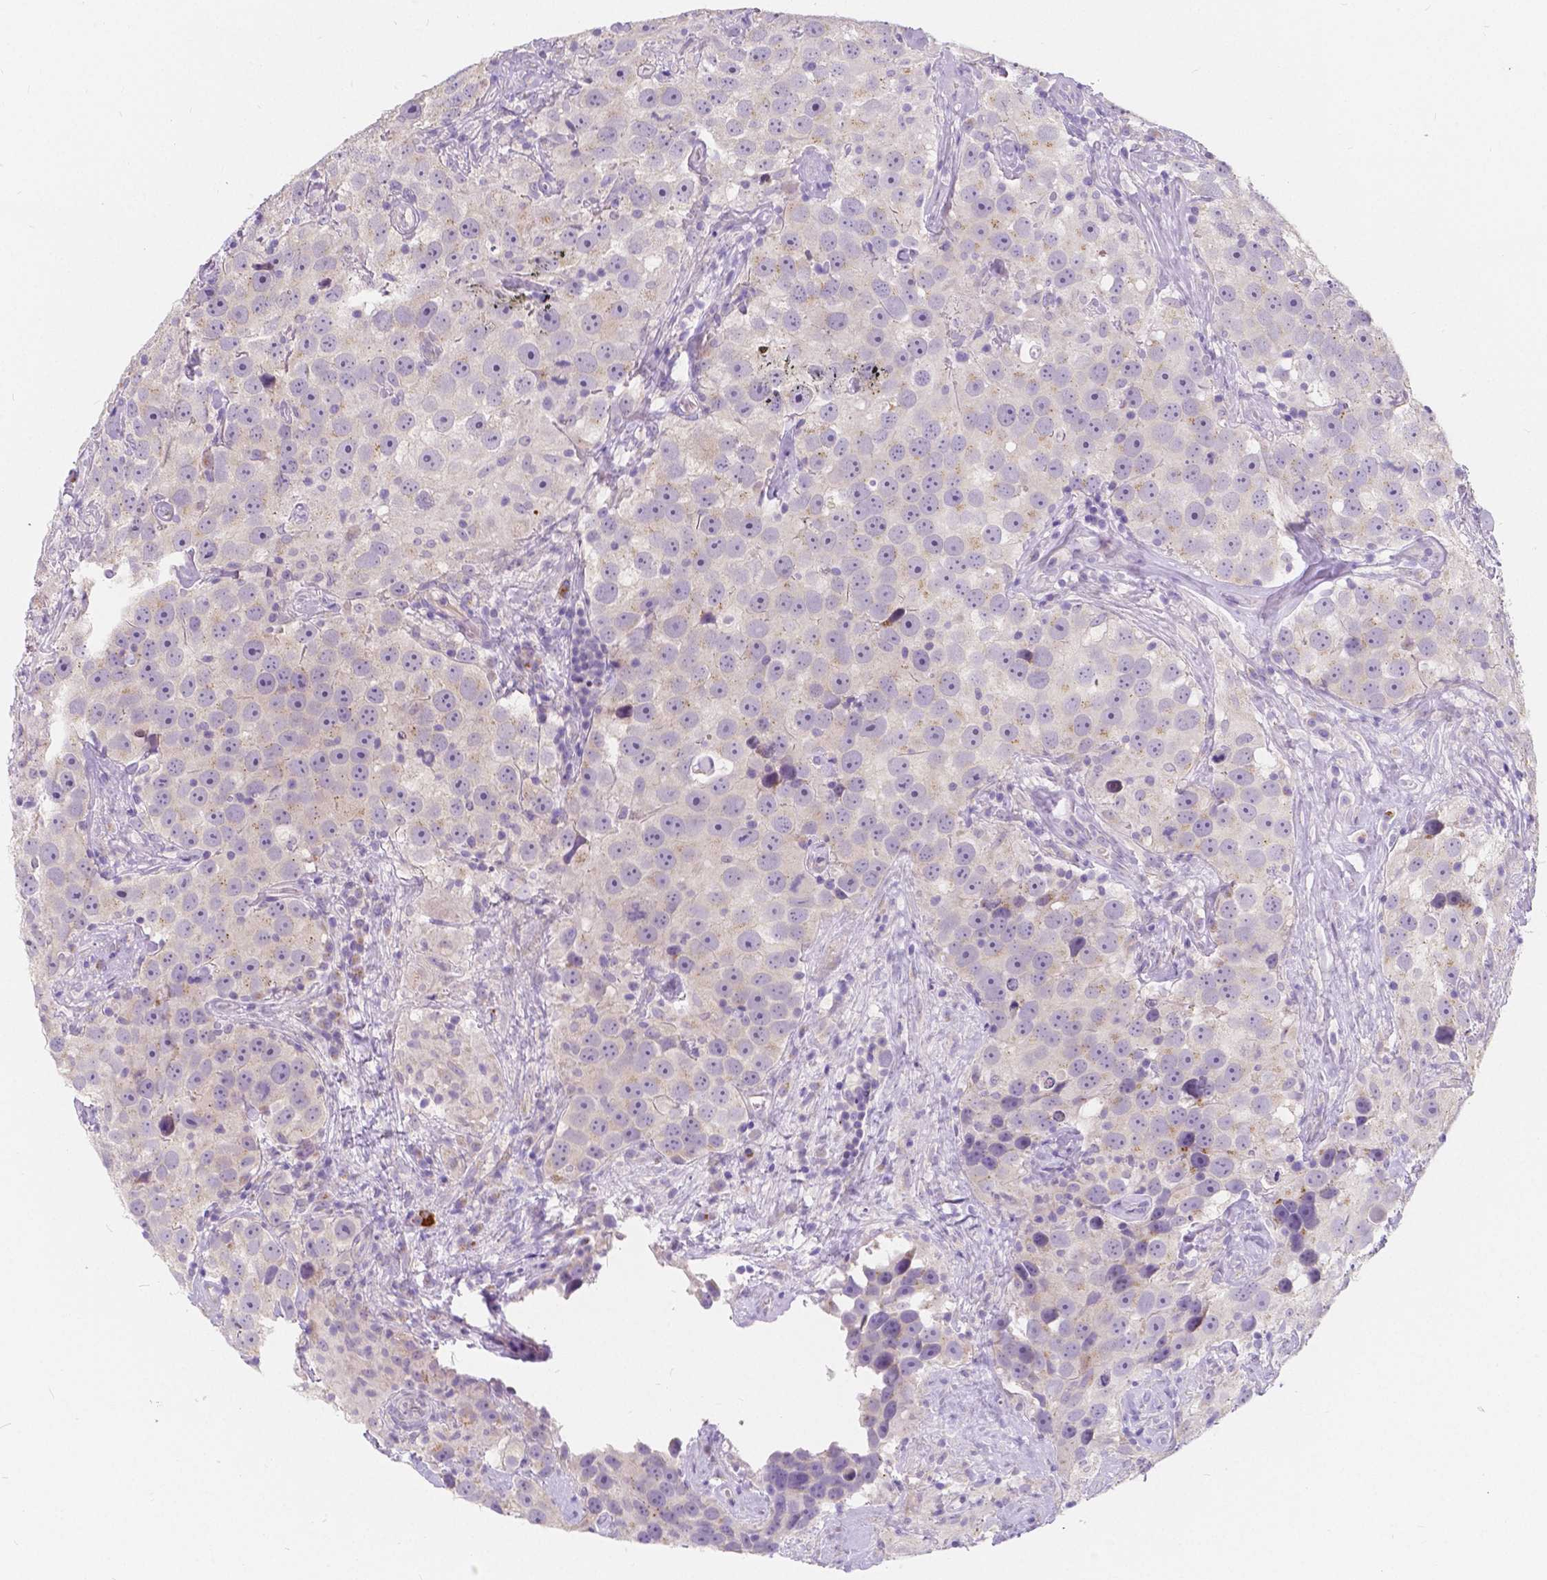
{"staining": {"intensity": "negative", "quantity": "none", "location": "none"}, "tissue": "testis cancer", "cell_type": "Tumor cells", "image_type": "cancer", "snomed": [{"axis": "morphology", "description": "Seminoma, NOS"}, {"axis": "topography", "description": "Testis"}], "caption": "High magnification brightfield microscopy of testis cancer (seminoma) stained with DAB (brown) and counterstained with hematoxylin (blue): tumor cells show no significant staining. The staining is performed using DAB (3,3'-diaminobenzidine) brown chromogen with nuclei counter-stained in using hematoxylin.", "gene": "RNF186", "patient": {"sex": "male", "age": 49}}